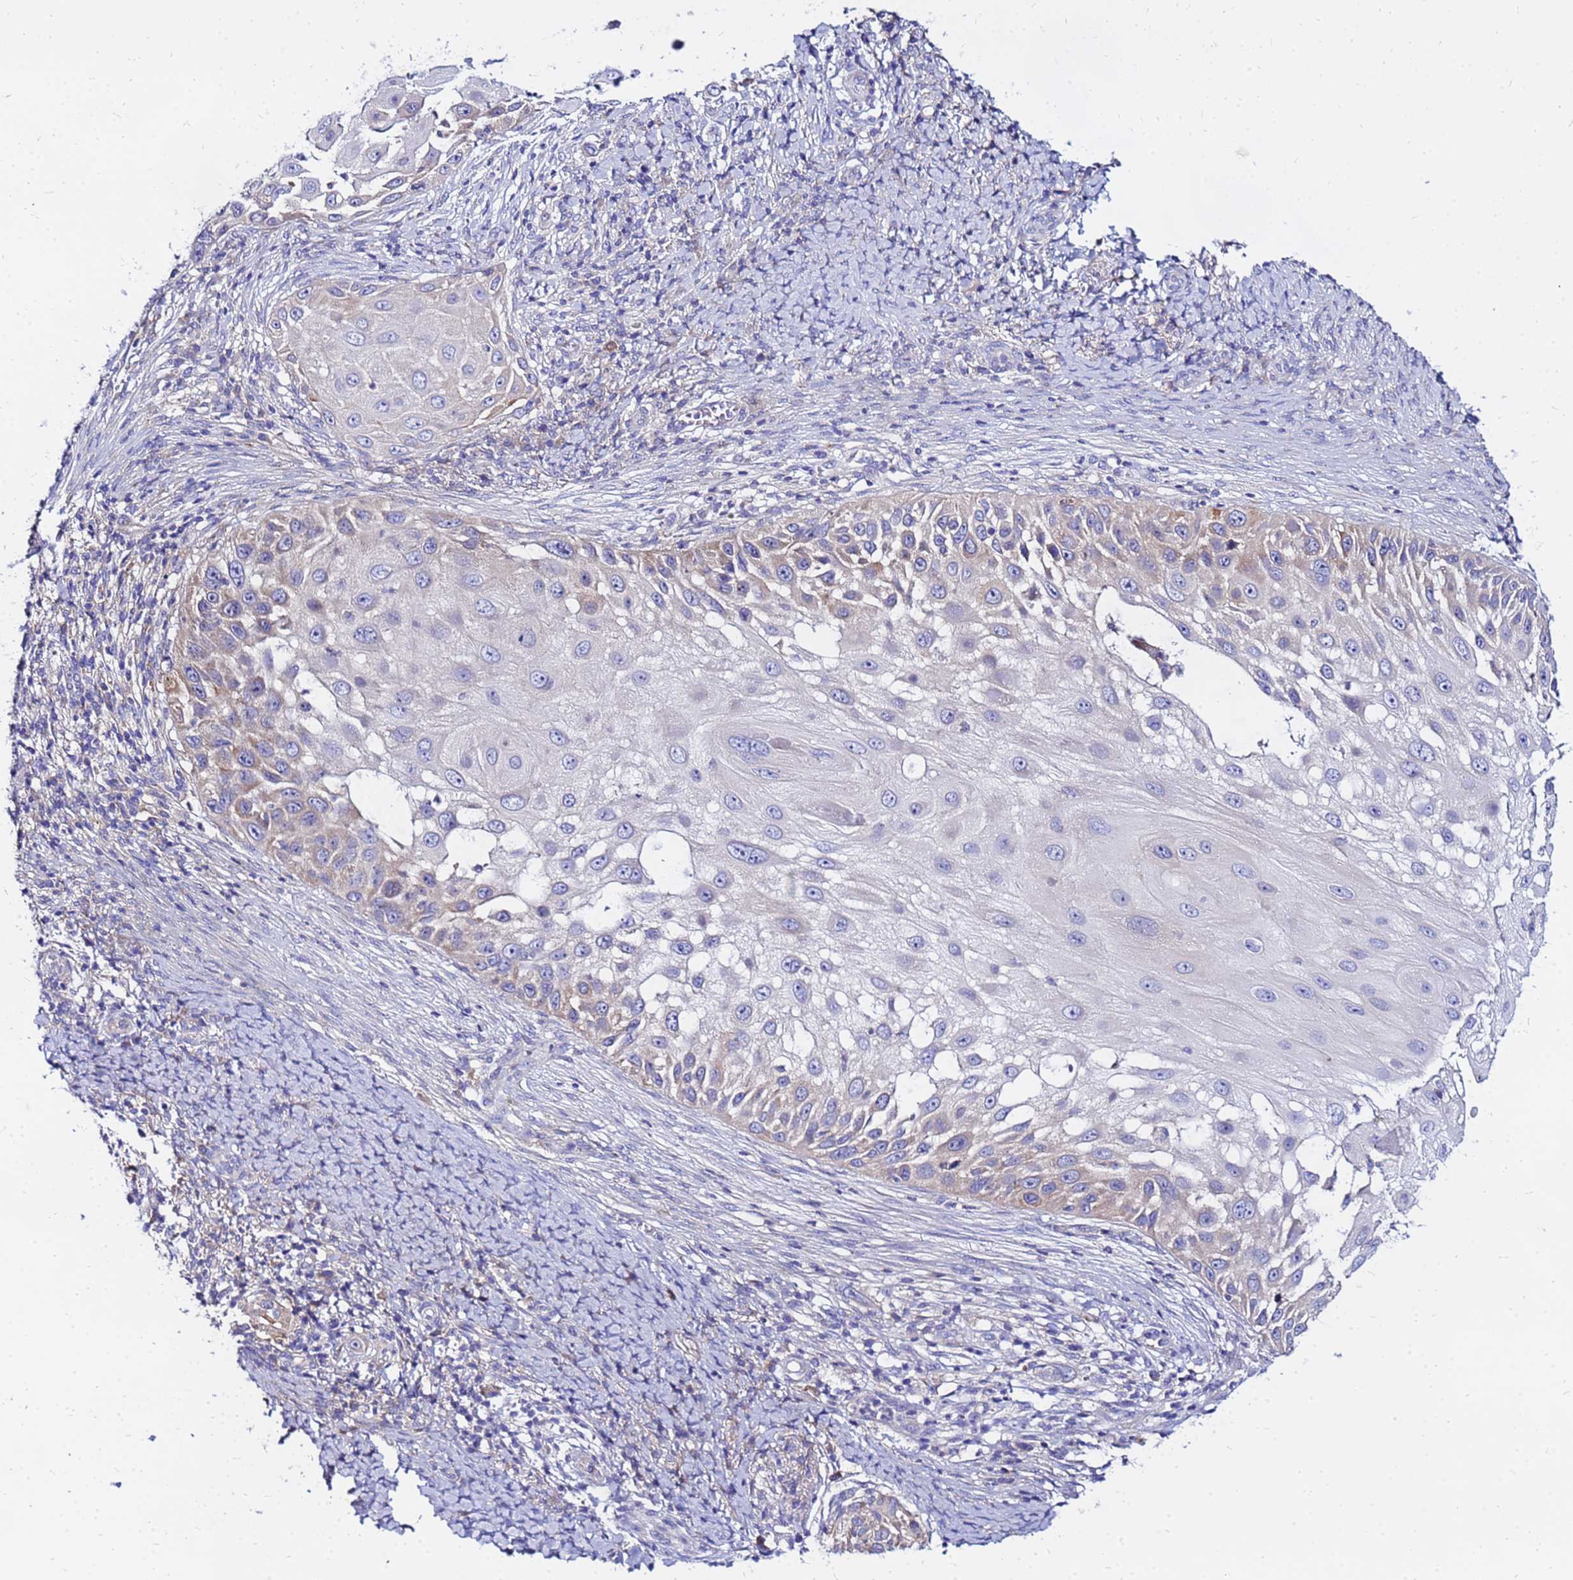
{"staining": {"intensity": "negative", "quantity": "none", "location": "none"}, "tissue": "skin cancer", "cell_type": "Tumor cells", "image_type": "cancer", "snomed": [{"axis": "morphology", "description": "Squamous cell carcinoma, NOS"}, {"axis": "topography", "description": "Skin"}], "caption": "DAB (3,3'-diaminobenzidine) immunohistochemical staining of human squamous cell carcinoma (skin) displays no significant expression in tumor cells.", "gene": "HERC5", "patient": {"sex": "female", "age": 44}}